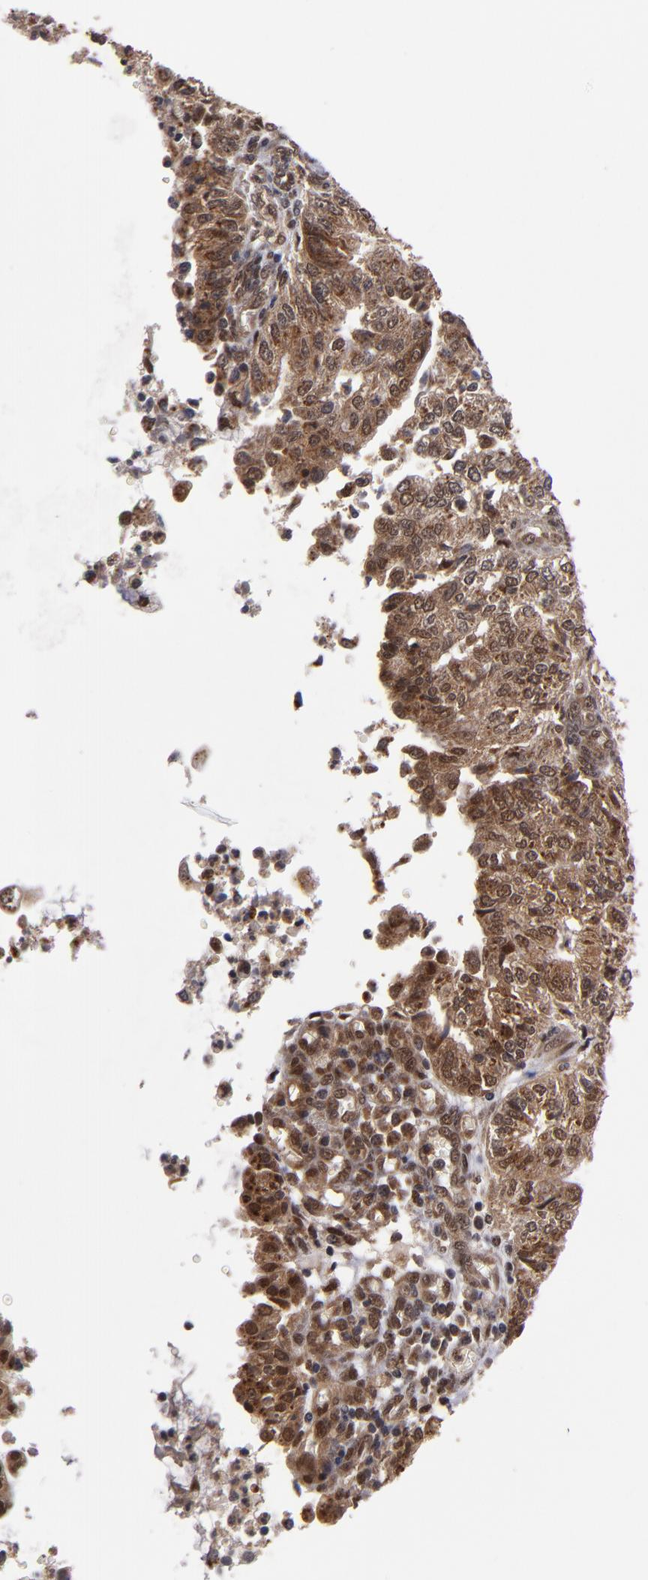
{"staining": {"intensity": "strong", "quantity": ">75%", "location": "cytoplasmic/membranous"}, "tissue": "endometrial cancer", "cell_type": "Tumor cells", "image_type": "cancer", "snomed": [{"axis": "morphology", "description": "Adenocarcinoma, NOS"}, {"axis": "topography", "description": "Endometrium"}], "caption": "A high-resolution photomicrograph shows immunohistochemistry staining of endometrial adenocarcinoma, which shows strong cytoplasmic/membranous positivity in approximately >75% of tumor cells.", "gene": "CUL5", "patient": {"sex": "female", "age": 59}}